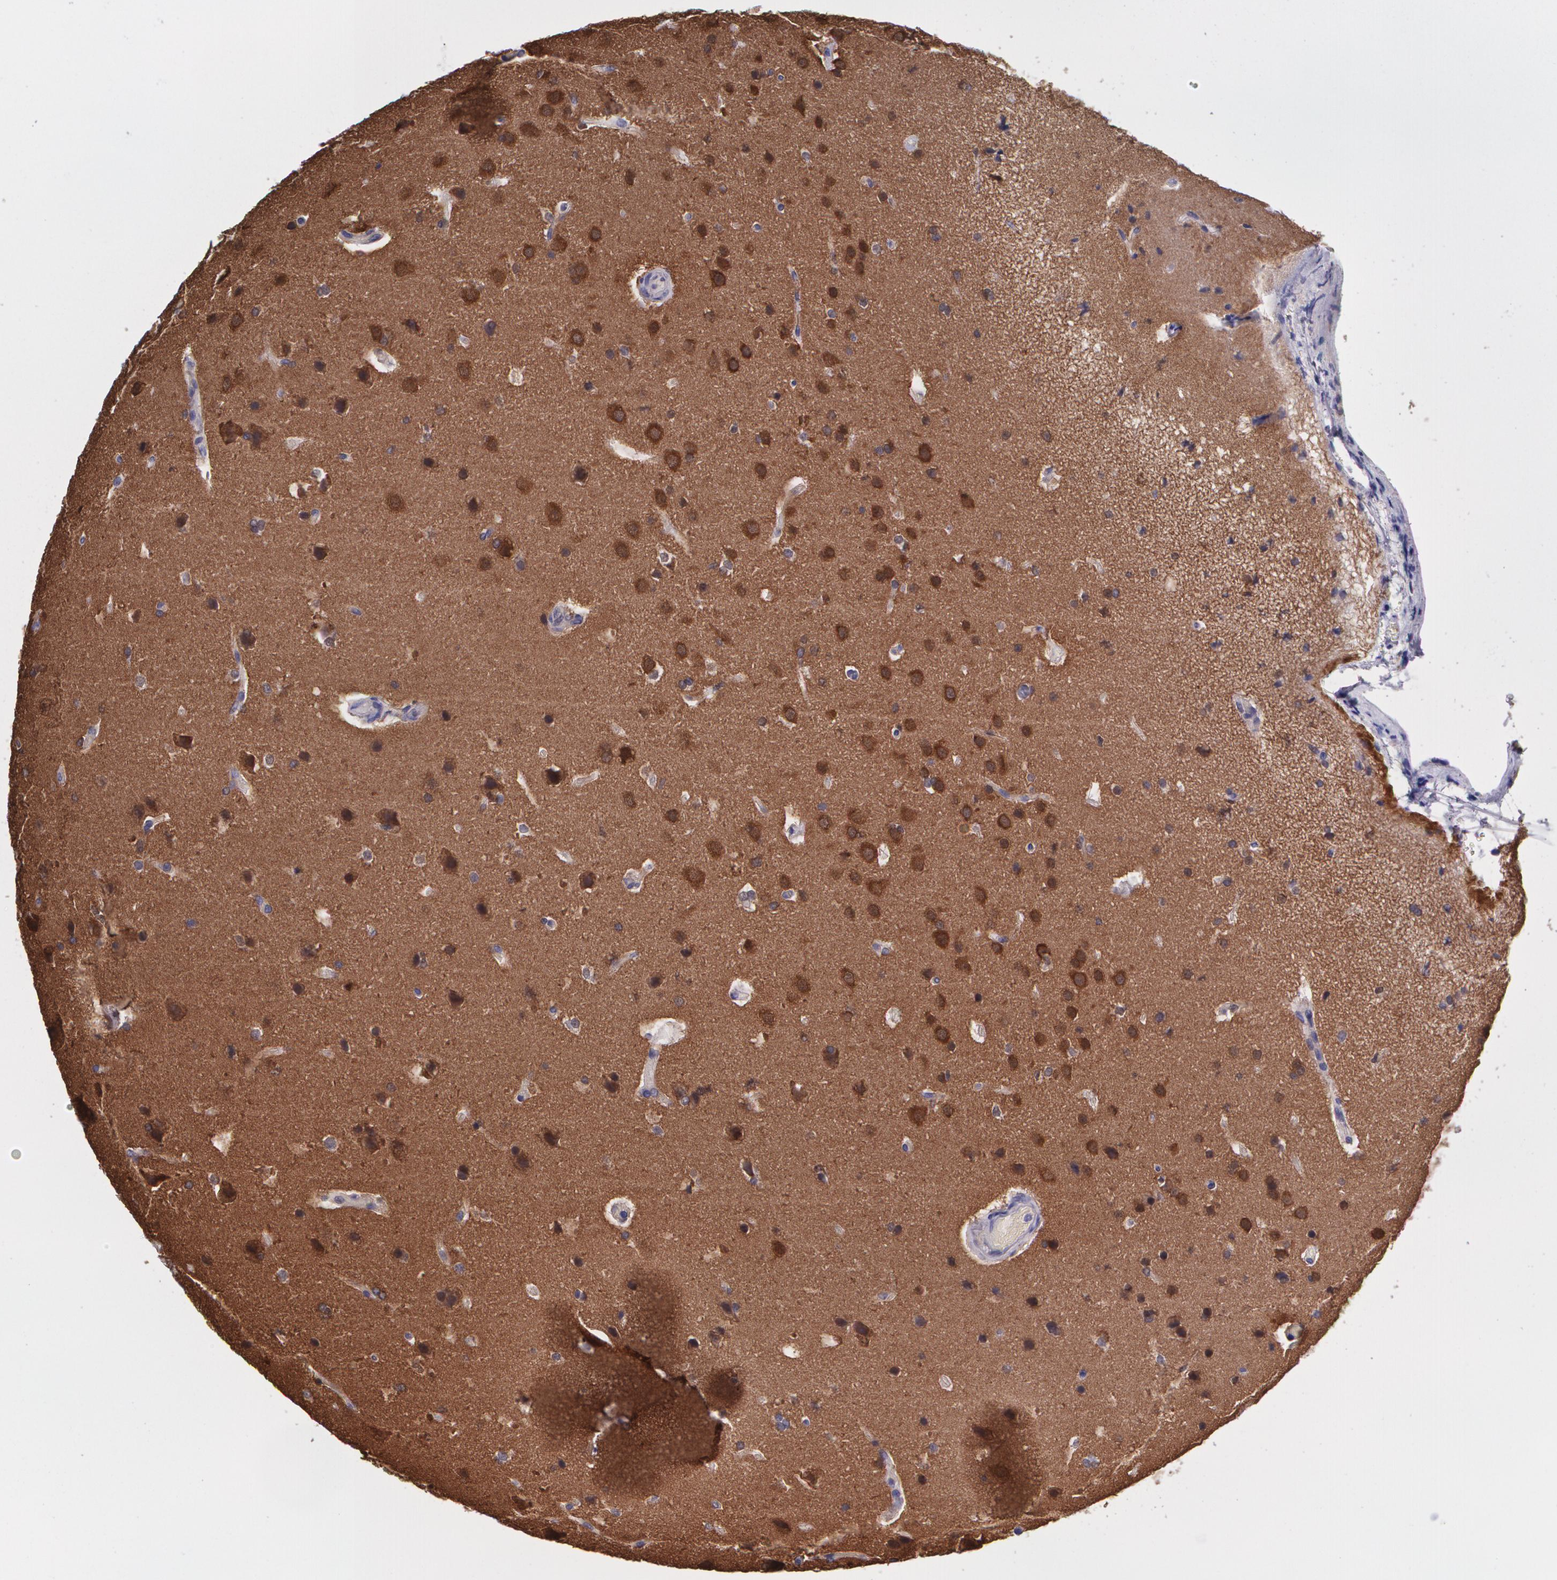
{"staining": {"intensity": "strong", "quantity": ">75%", "location": "cytoplasmic/membranous,nuclear"}, "tissue": "glioma", "cell_type": "Tumor cells", "image_type": "cancer", "snomed": [{"axis": "morphology", "description": "Glioma, malignant, Low grade"}, {"axis": "topography", "description": "Cerebral cortex"}], "caption": "Protein staining demonstrates strong cytoplasmic/membranous and nuclear positivity in about >75% of tumor cells in glioma. (DAB IHC, brown staining for protein, blue staining for nuclei).", "gene": "HSPH1", "patient": {"sex": "female", "age": 47}}